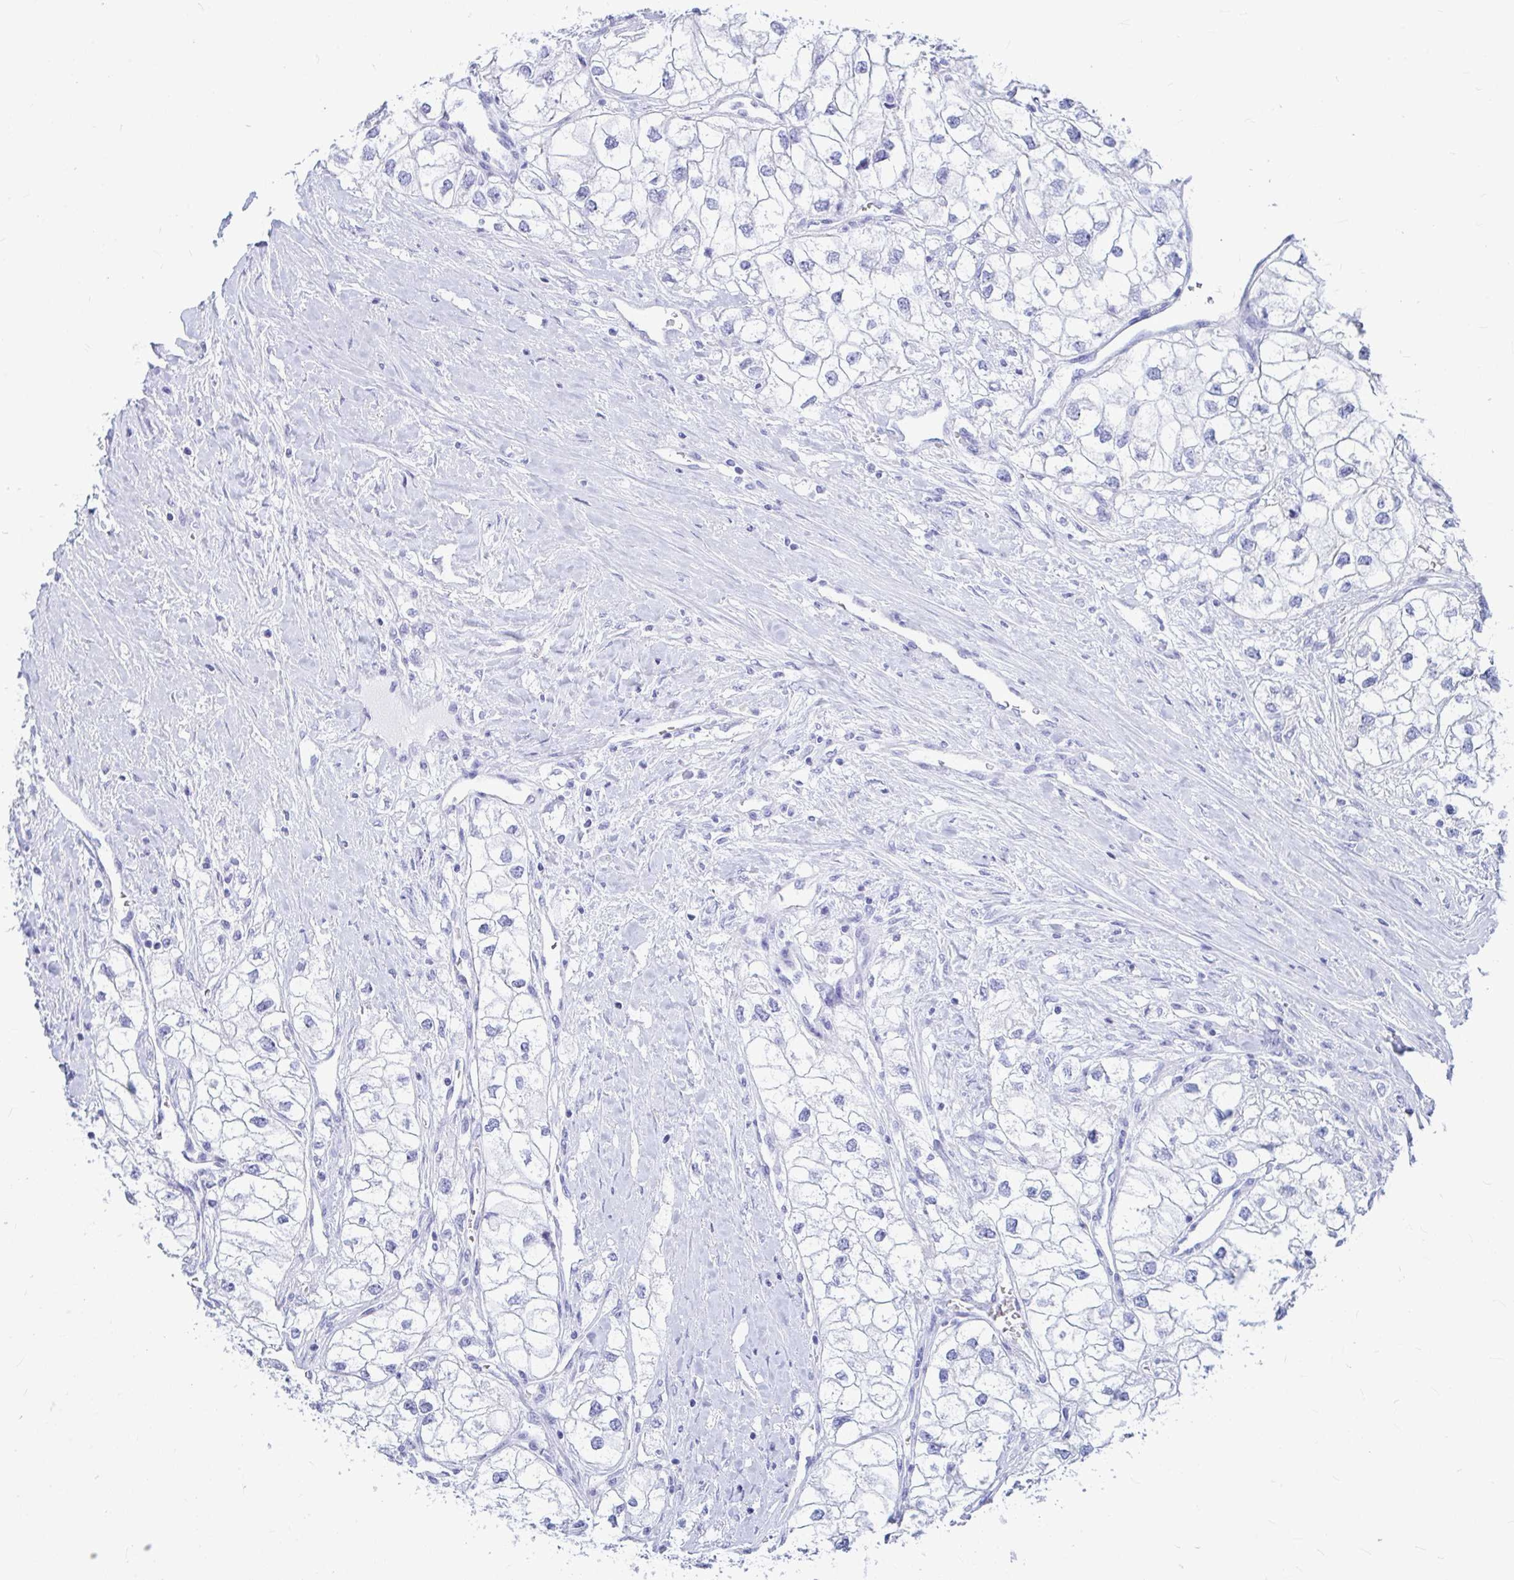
{"staining": {"intensity": "negative", "quantity": "none", "location": "none"}, "tissue": "renal cancer", "cell_type": "Tumor cells", "image_type": "cancer", "snomed": [{"axis": "morphology", "description": "Adenocarcinoma, NOS"}, {"axis": "topography", "description": "Kidney"}], "caption": "Renal cancer was stained to show a protein in brown. There is no significant expression in tumor cells. Nuclei are stained in blue.", "gene": "OR5J2", "patient": {"sex": "male", "age": 59}}